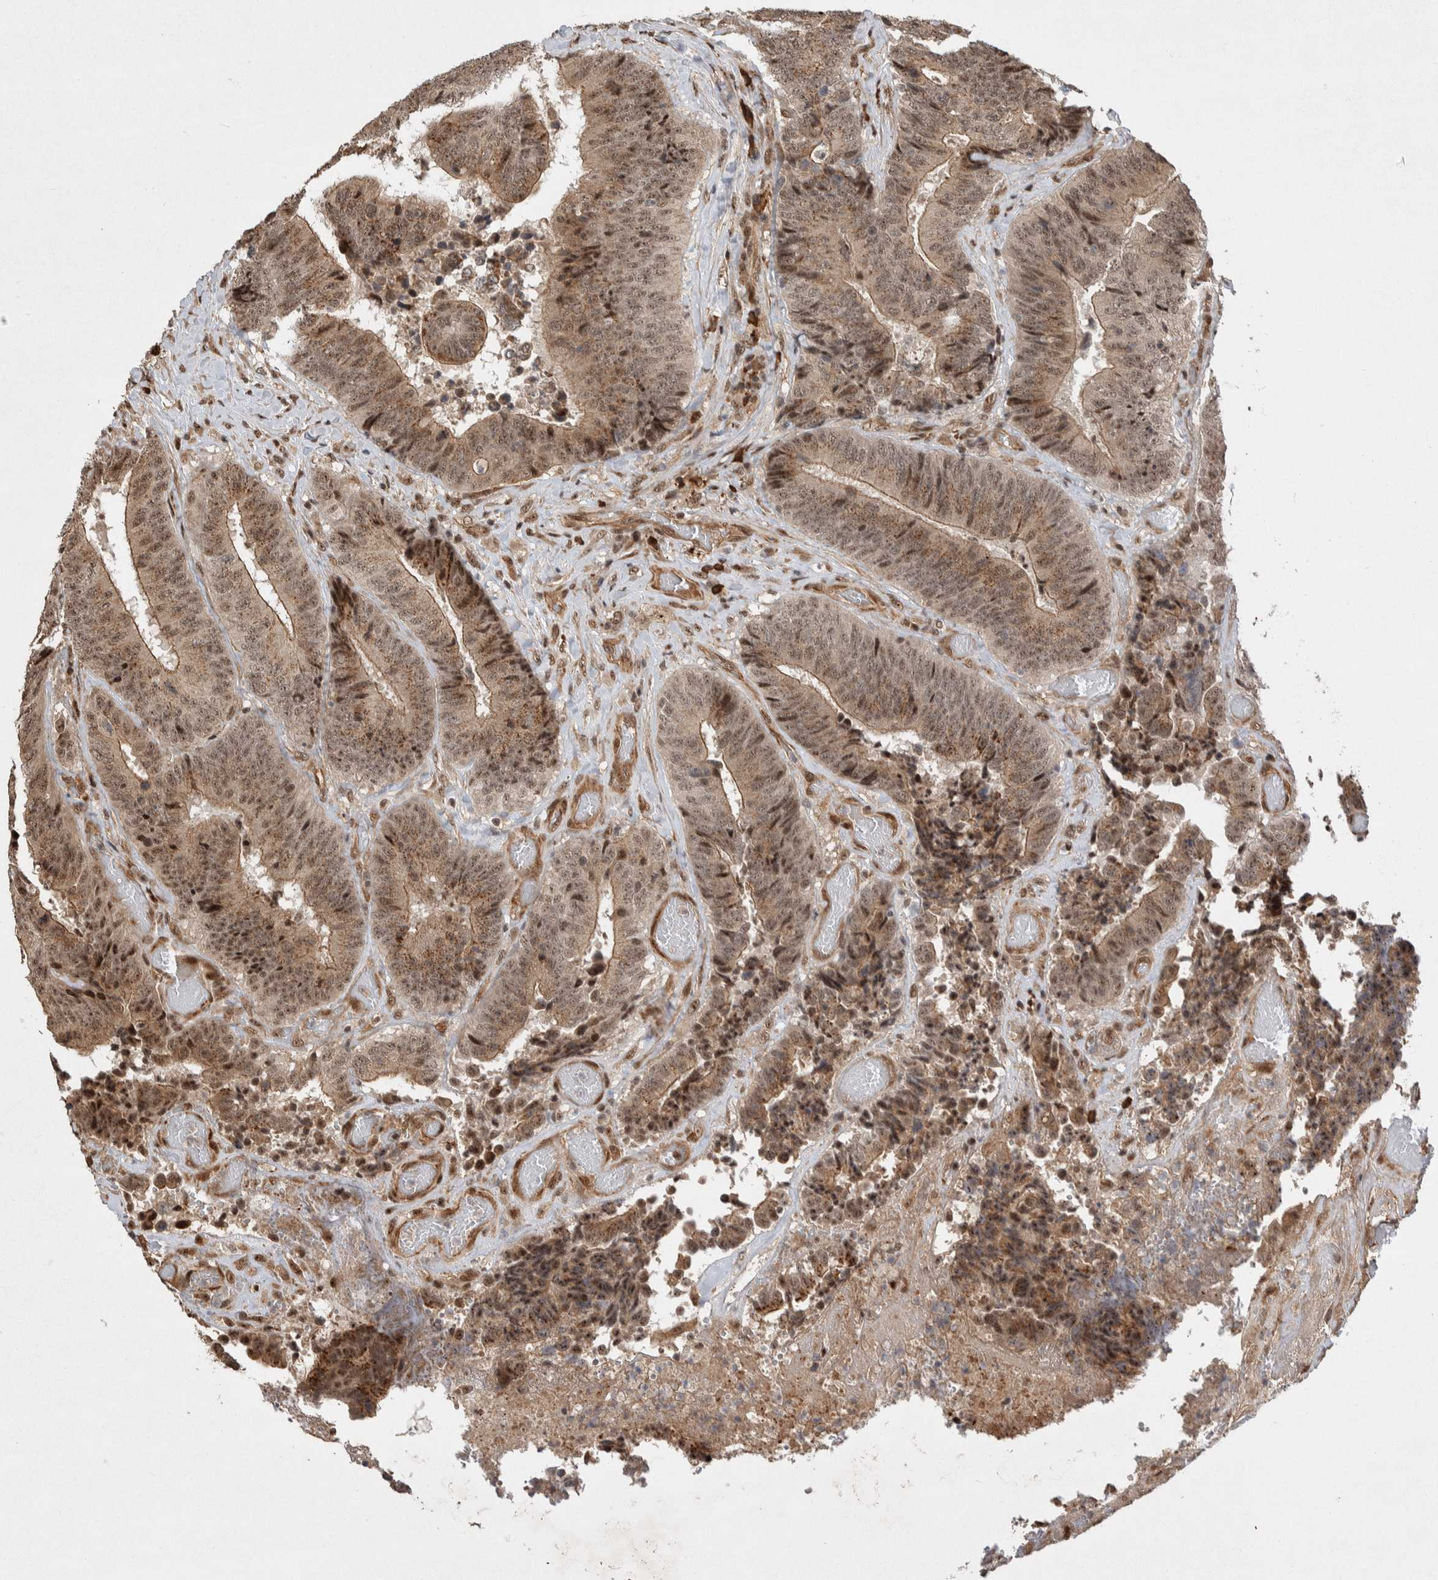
{"staining": {"intensity": "moderate", "quantity": ">75%", "location": "cytoplasmic/membranous,nuclear"}, "tissue": "colorectal cancer", "cell_type": "Tumor cells", "image_type": "cancer", "snomed": [{"axis": "morphology", "description": "Adenocarcinoma, NOS"}, {"axis": "topography", "description": "Rectum"}], "caption": "Immunohistochemistry staining of colorectal cancer (adenocarcinoma), which demonstrates medium levels of moderate cytoplasmic/membranous and nuclear positivity in approximately >75% of tumor cells indicating moderate cytoplasmic/membranous and nuclear protein expression. The staining was performed using DAB (brown) for protein detection and nuclei were counterstained in hematoxylin (blue).", "gene": "TOR1B", "patient": {"sex": "male", "age": 72}}